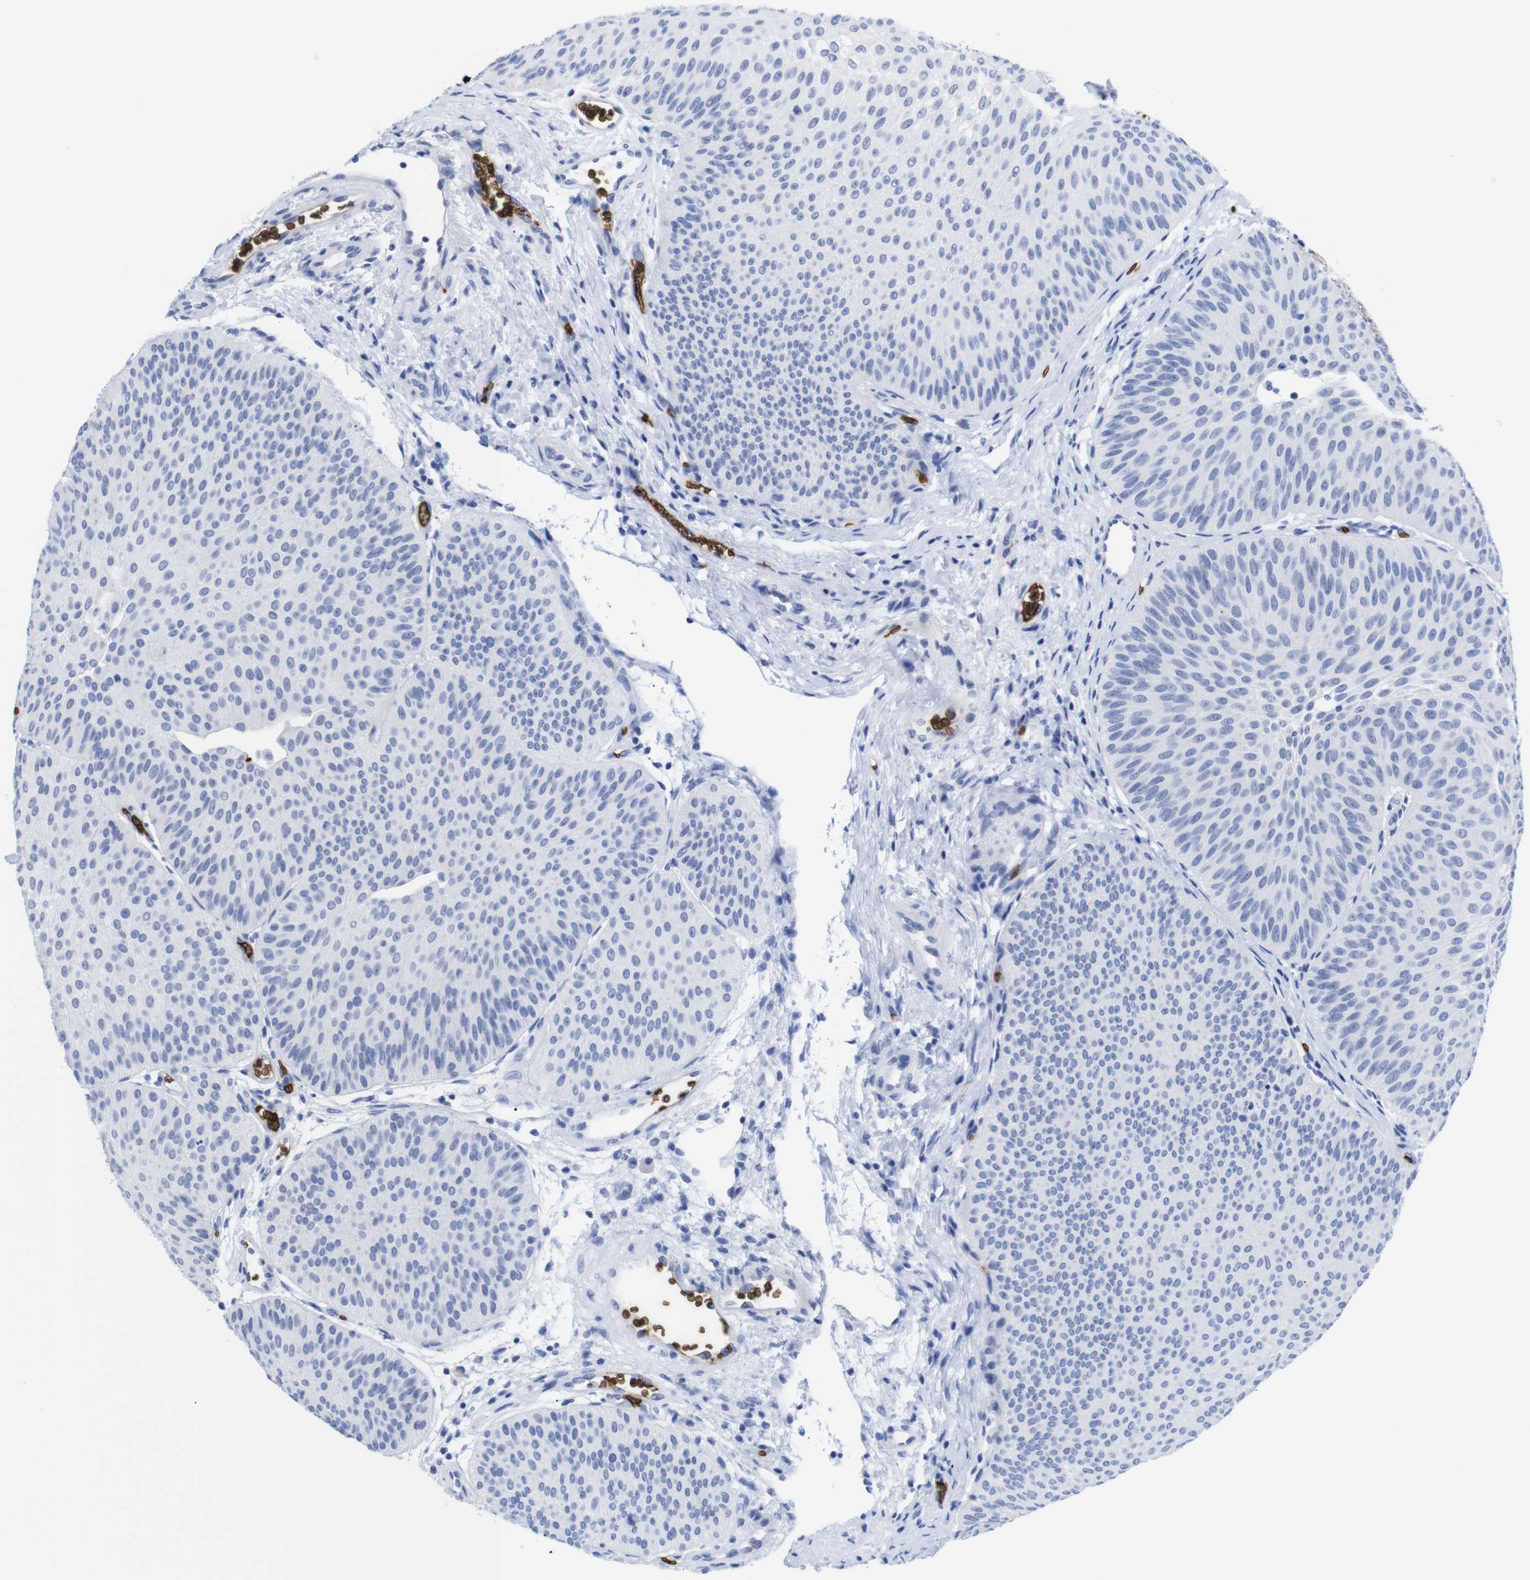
{"staining": {"intensity": "negative", "quantity": "none", "location": "none"}, "tissue": "urothelial cancer", "cell_type": "Tumor cells", "image_type": "cancer", "snomed": [{"axis": "morphology", "description": "Urothelial carcinoma, Low grade"}, {"axis": "topography", "description": "Urinary bladder"}], "caption": "The micrograph exhibits no staining of tumor cells in urothelial carcinoma (low-grade).", "gene": "S1PR2", "patient": {"sex": "female", "age": 60}}